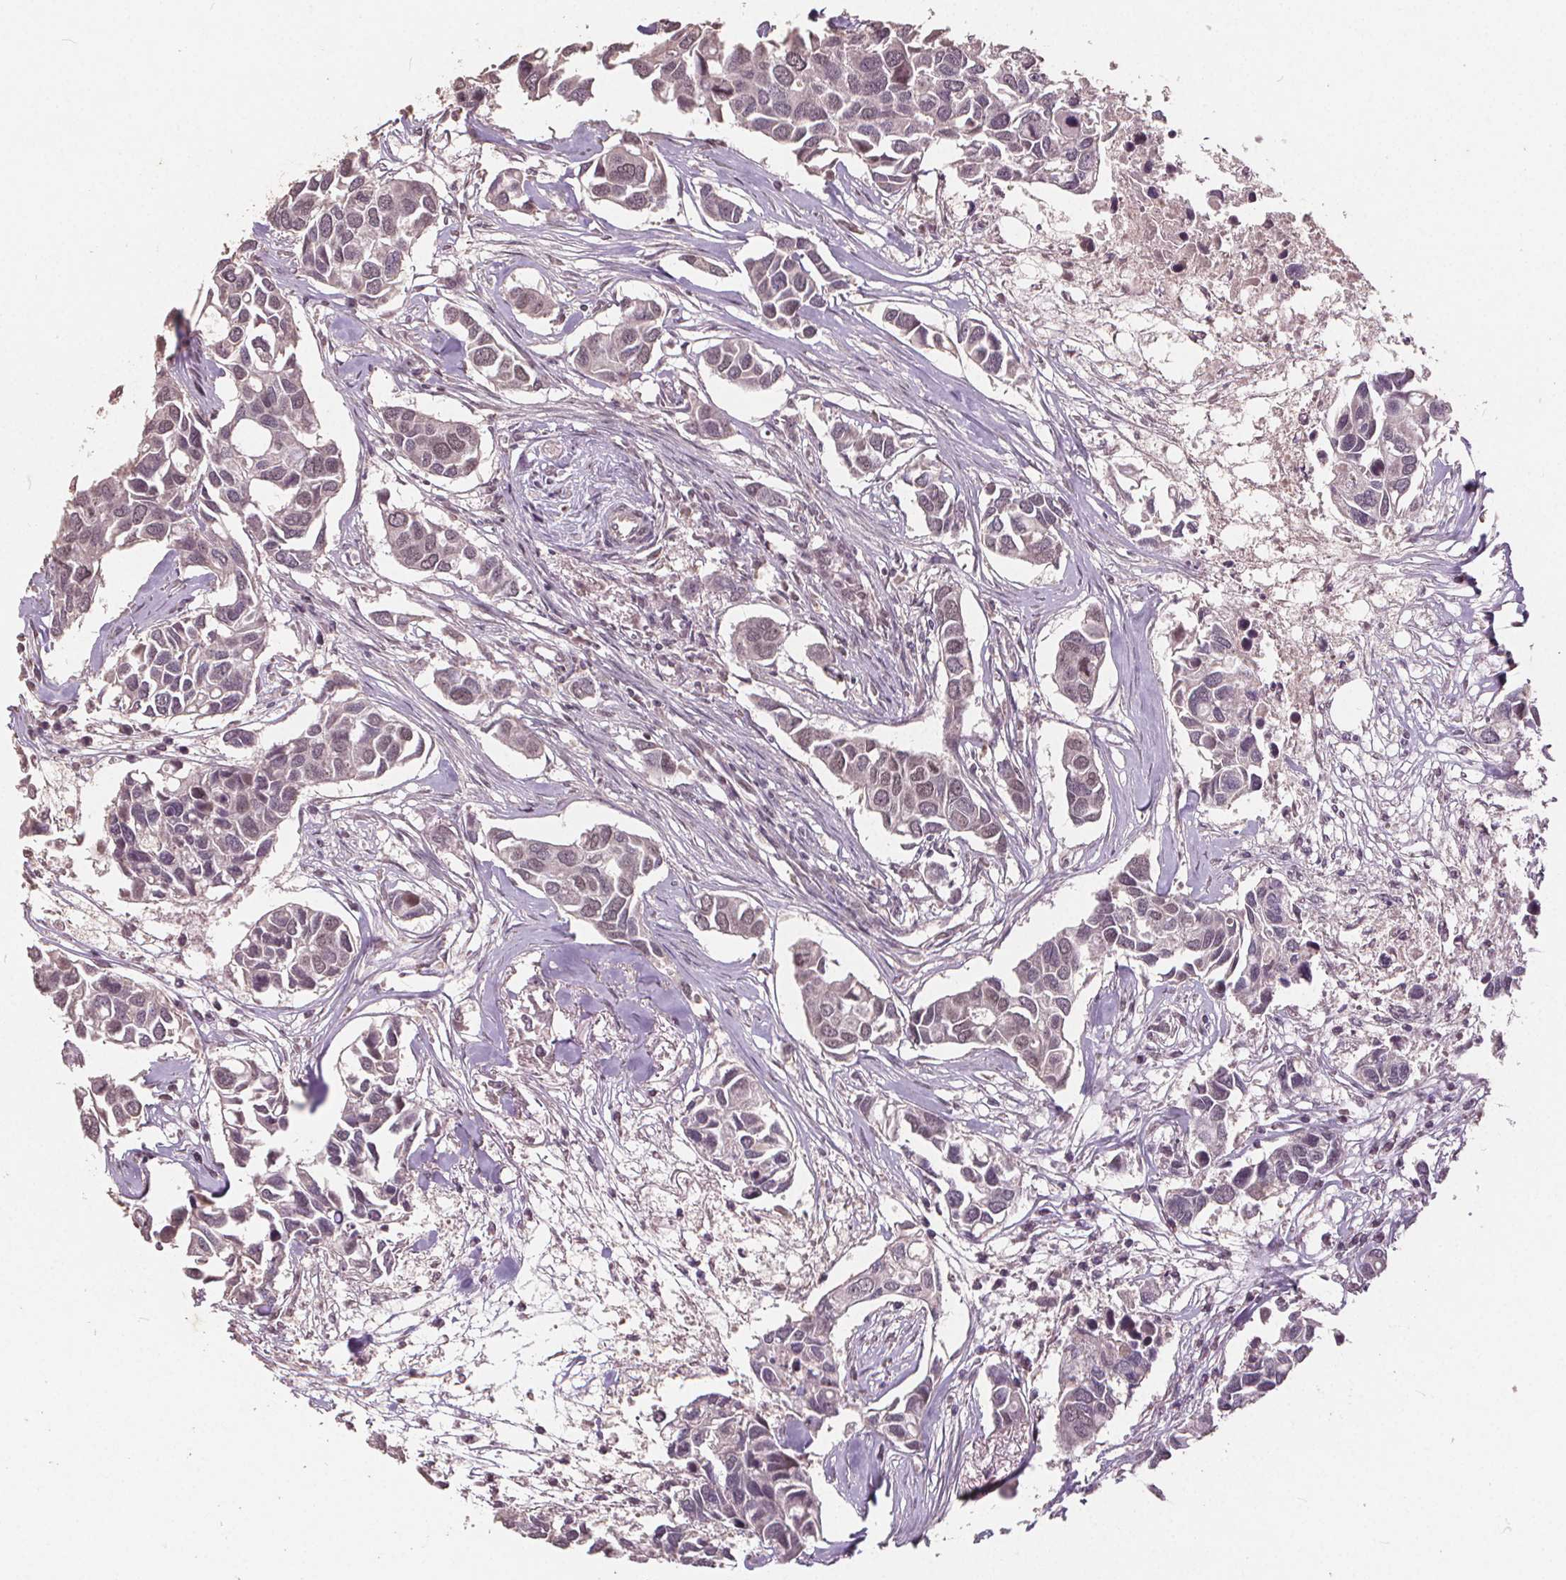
{"staining": {"intensity": "negative", "quantity": "none", "location": "none"}, "tissue": "breast cancer", "cell_type": "Tumor cells", "image_type": "cancer", "snomed": [{"axis": "morphology", "description": "Duct carcinoma"}, {"axis": "topography", "description": "Breast"}], "caption": "High magnification brightfield microscopy of breast cancer stained with DAB (brown) and counterstained with hematoxylin (blue): tumor cells show no significant expression. (Brightfield microscopy of DAB (3,3'-diaminobenzidine) IHC at high magnification).", "gene": "DNMT3B", "patient": {"sex": "female", "age": 83}}